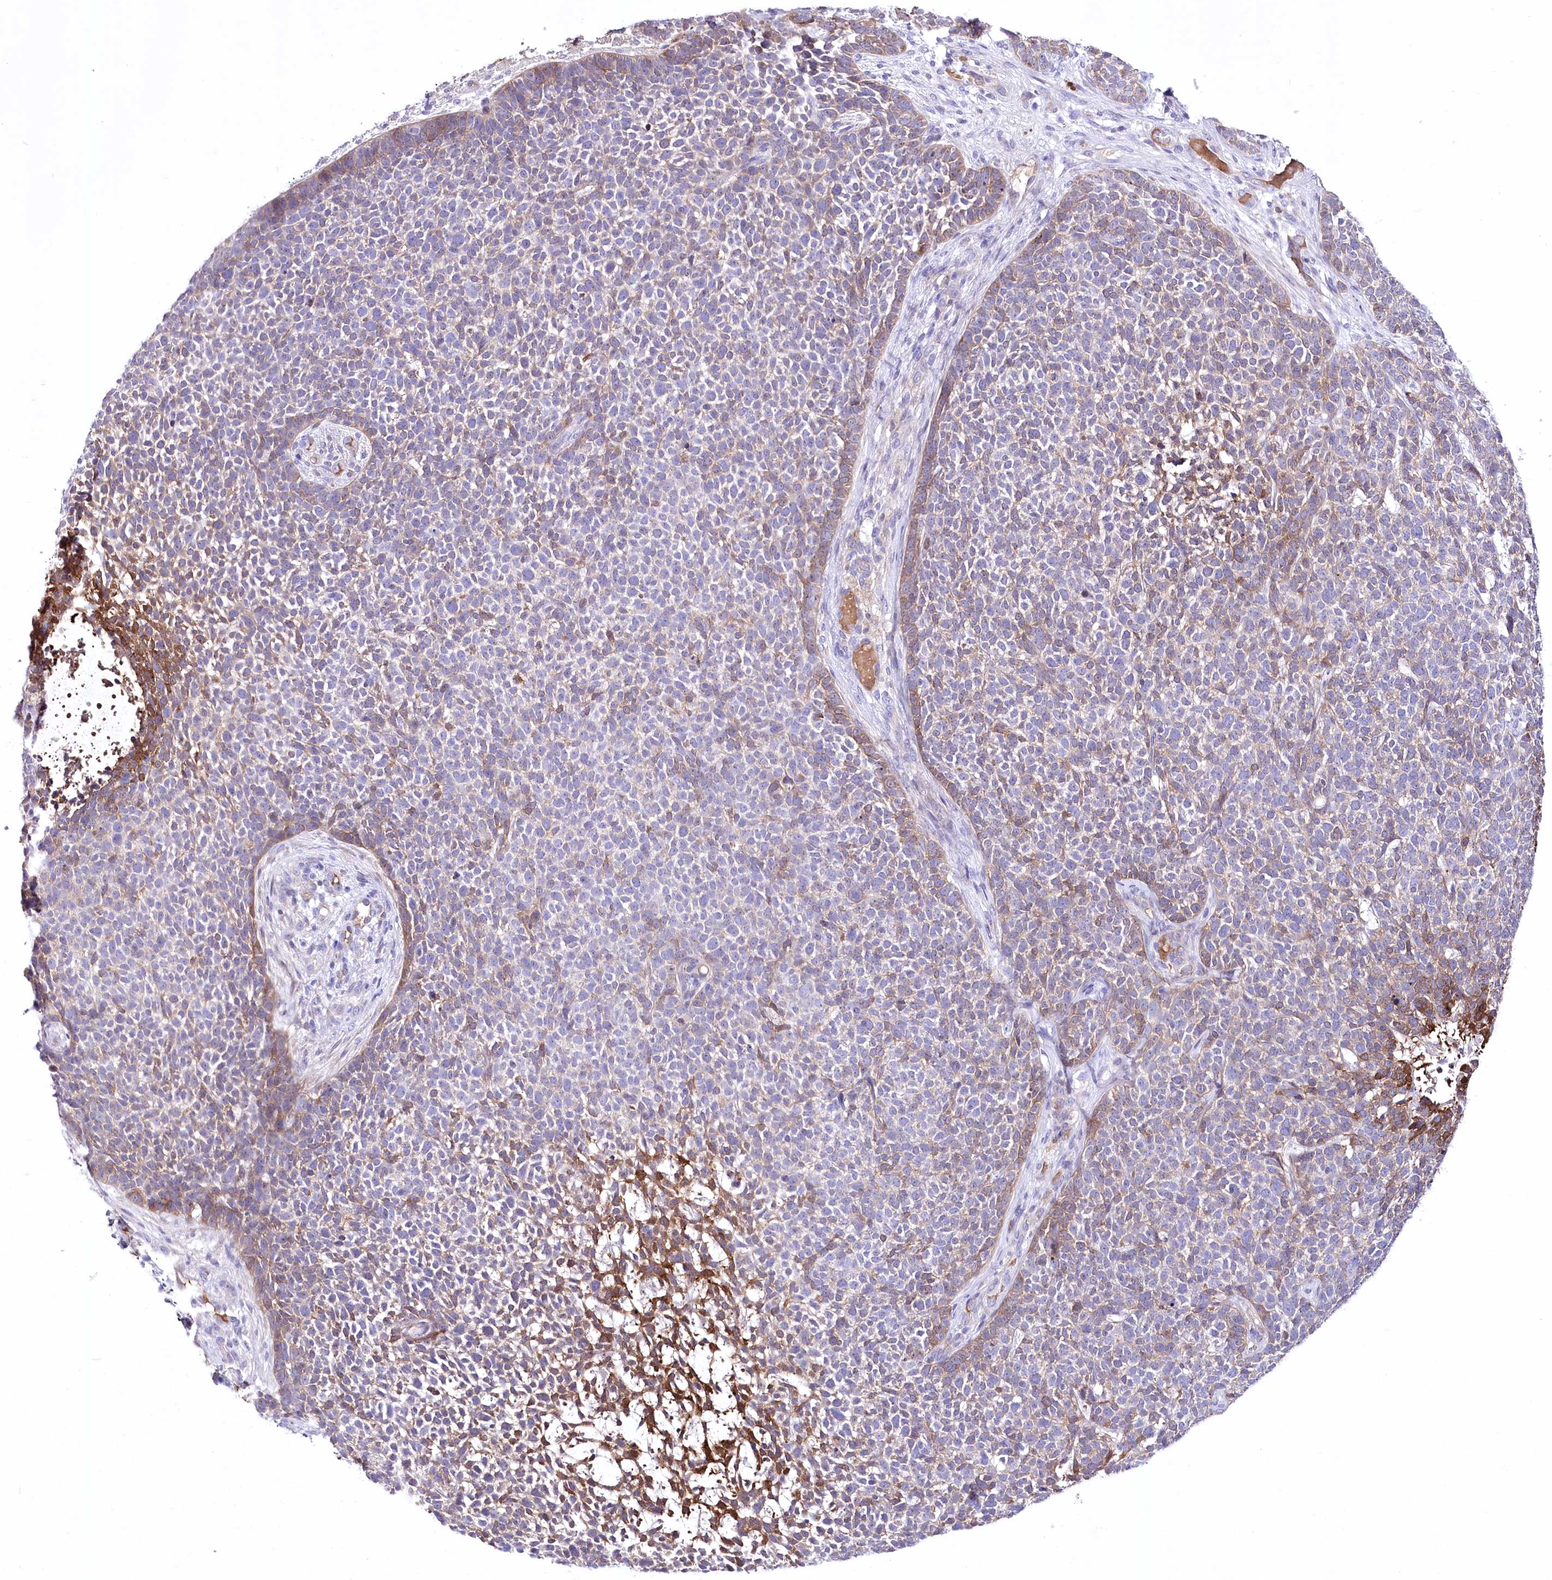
{"staining": {"intensity": "moderate", "quantity": "<25%", "location": "cytoplasmic/membranous"}, "tissue": "skin cancer", "cell_type": "Tumor cells", "image_type": "cancer", "snomed": [{"axis": "morphology", "description": "Basal cell carcinoma"}, {"axis": "topography", "description": "Skin"}], "caption": "Immunohistochemical staining of skin basal cell carcinoma shows moderate cytoplasmic/membranous protein positivity in approximately <25% of tumor cells.", "gene": "CEP164", "patient": {"sex": "female", "age": 84}}